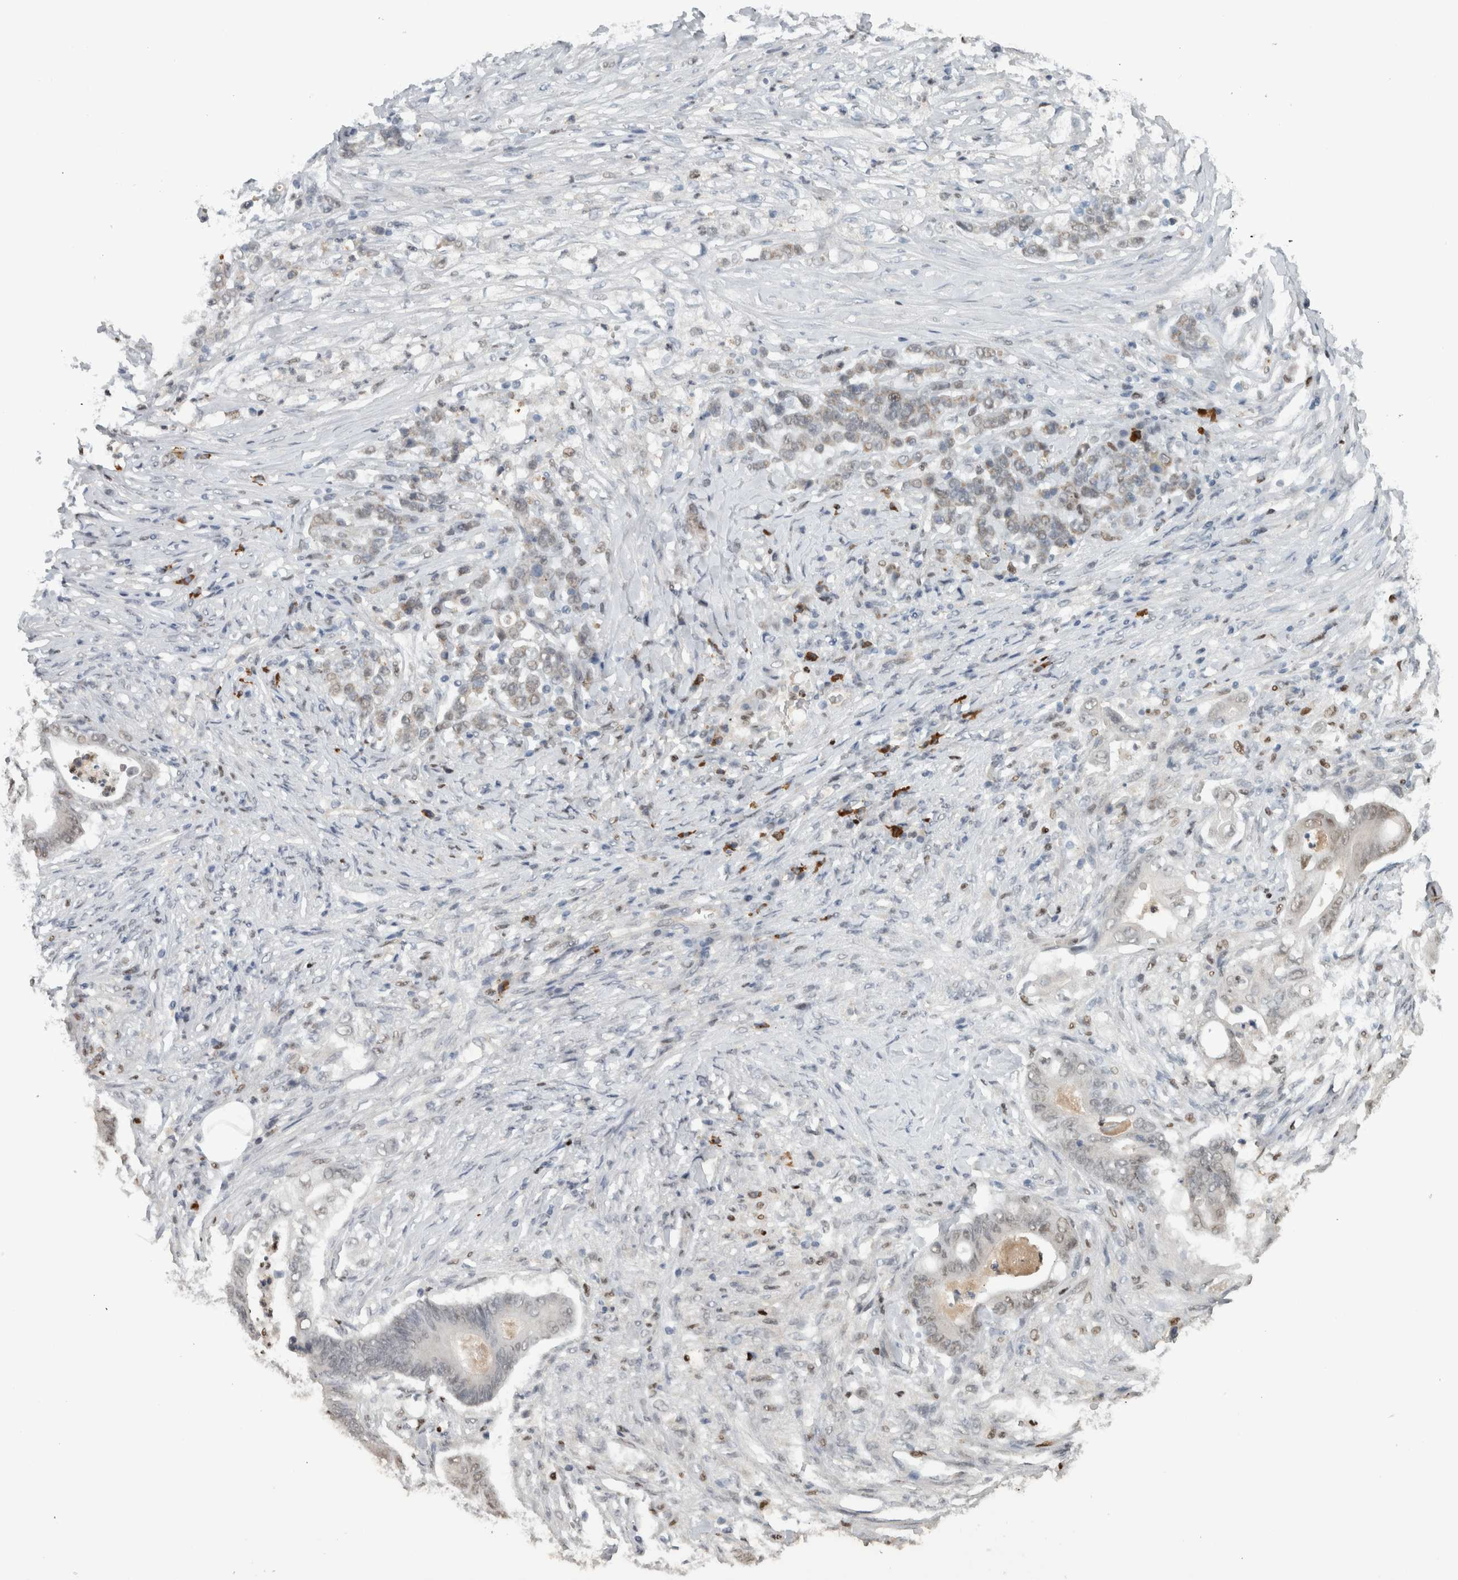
{"staining": {"intensity": "negative", "quantity": "none", "location": "none"}, "tissue": "stomach cancer", "cell_type": "Tumor cells", "image_type": "cancer", "snomed": [{"axis": "morphology", "description": "Adenocarcinoma, NOS"}, {"axis": "topography", "description": "Stomach"}], "caption": "Tumor cells are negative for brown protein staining in stomach cancer (adenocarcinoma).", "gene": "ADPRM", "patient": {"sex": "female", "age": 73}}